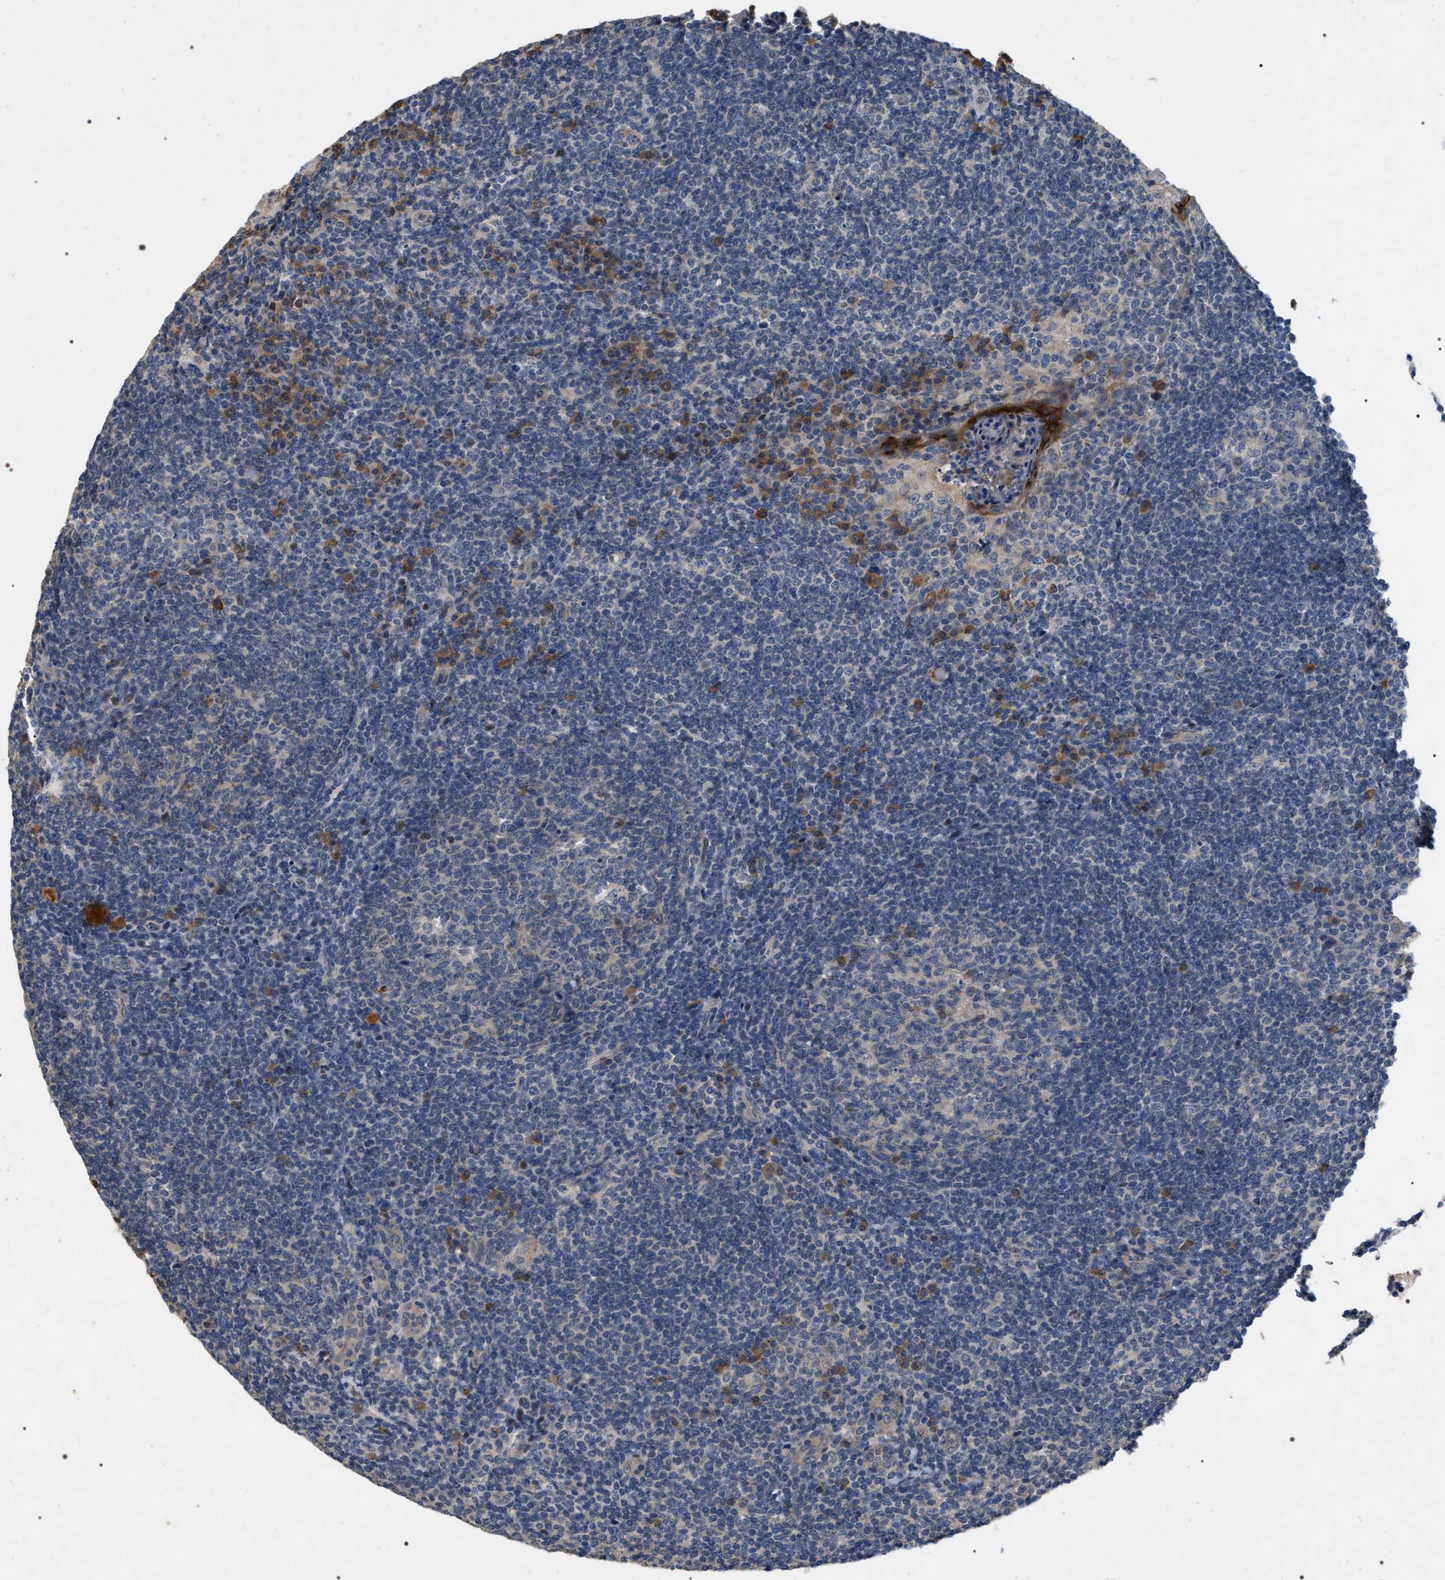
{"staining": {"intensity": "weak", "quantity": "<25%", "location": "cytoplasmic/membranous"}, "tissue": "tonsil", "cell_type": "Germinal center cells", "image_type": "normal", "snomed": [{"axis": "morphology", "description": "Normal tissue, NOS"}, {"axis": "topography", "description": "Tonsil"}], "caption": "The immunohistochemistry (IHC) histopathology image has no significant positivity in germinal center cells of tonsil. The staining was performed using DAB to visualize the protein expression in brown, while the nuclei were stained in blue with hematoxylin (Magnification: 20x).", "gene": "IFT81", "patient": {"sex": "male", "age": 37}}